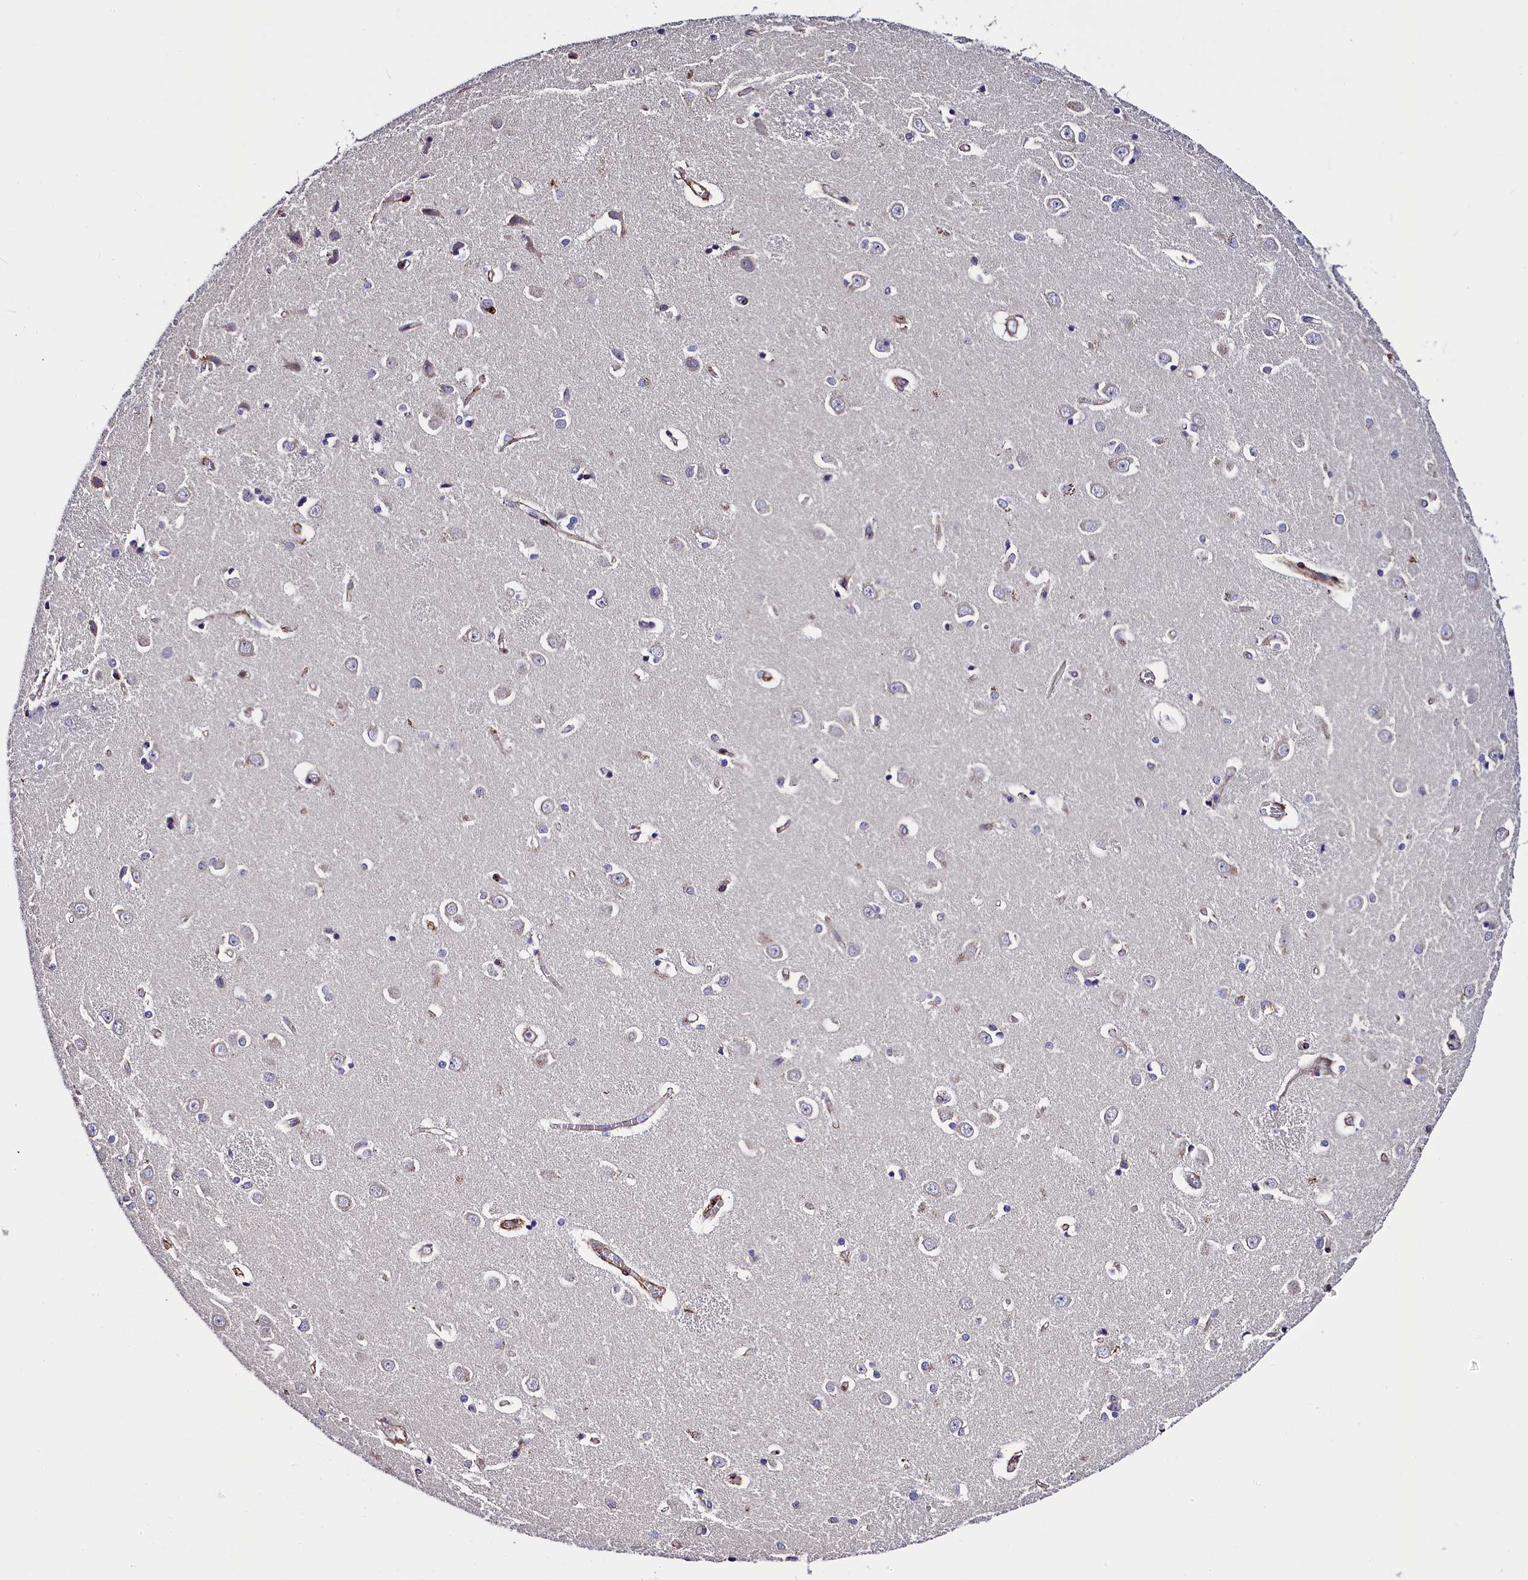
{"staining": {"intensity": "negative", "quantity": "none", "location": "none"}, "tissue": "caudate", "cell_type": "Glial cells", "image_type": "normal", "snomed": [{"axis": "morphology", "description": "Normal tissue, NOS"}, {"axis": "topography", "description": "Lateral ventricle wall"}], "caption": "High power microscopy photomicrograph of an immunohistochemistry micrograph of benign caudate, revealing no significant expression in glial cells.", "gene": "MRC2", "patient": {"sex": "male", "age": 37}}